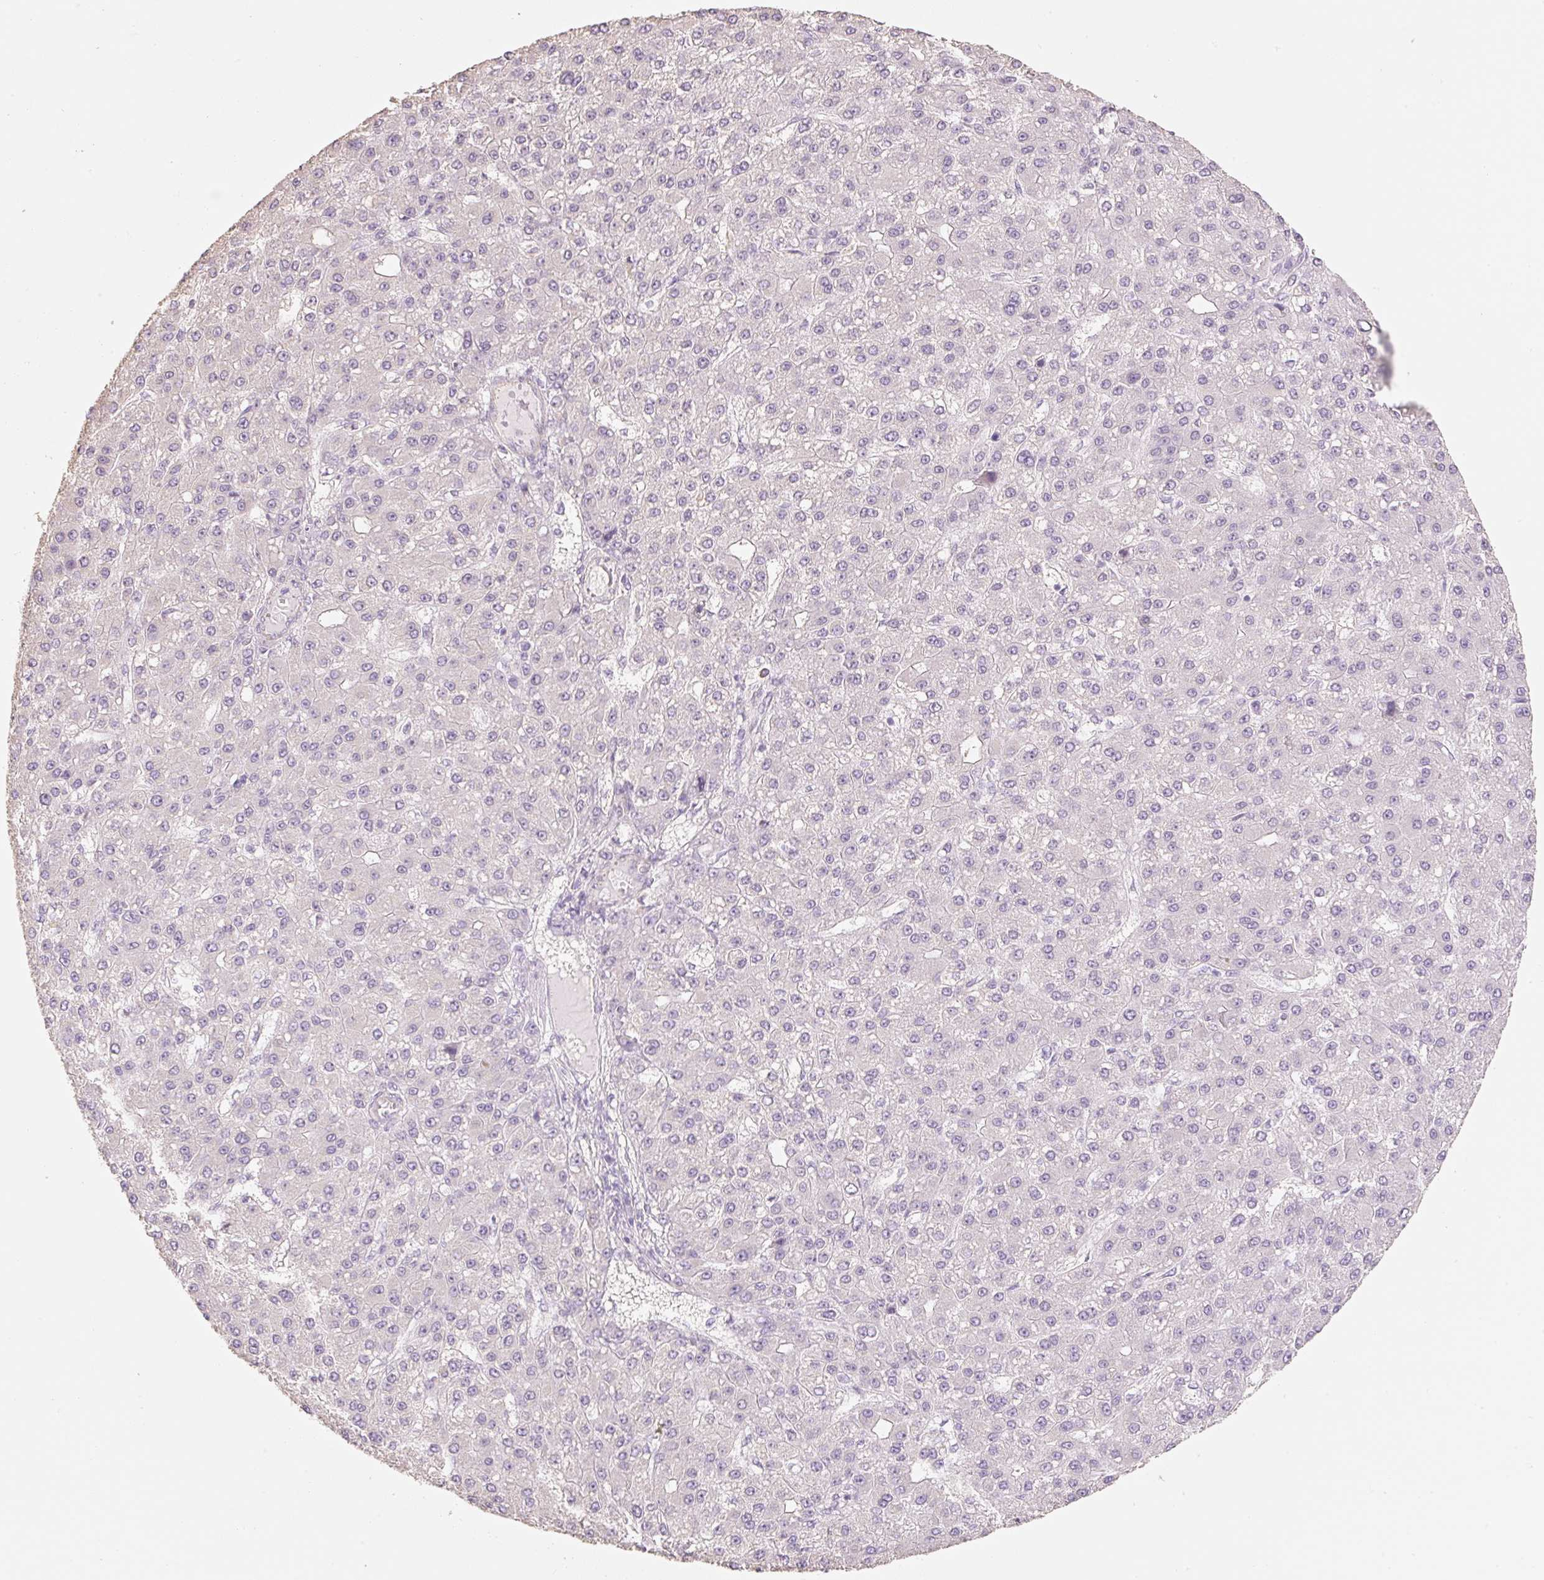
{"staining": {"intensity": "negative", "quantity": "none", "location": "none"}, "tissue": "liver cancer", "cell_type": "Tumor cells", "image_type": "cancer", "snomed": [{"axis": "morphology", "description": "Carcinoma, Hepatocellular, NOS"}, {"axis": "topography", "description": "Liver"}], "caption": "Image shows no significant protein expression in tumor cells of hepatocellular carcinoma (liver). (Brightfield microscopy of DAB (3,3'-diaminobenzidine) immunohistochemistry (IHC) at high magnification).", "gene": "MBOAT7", "patient": {"sex": "male", "age": 67}}